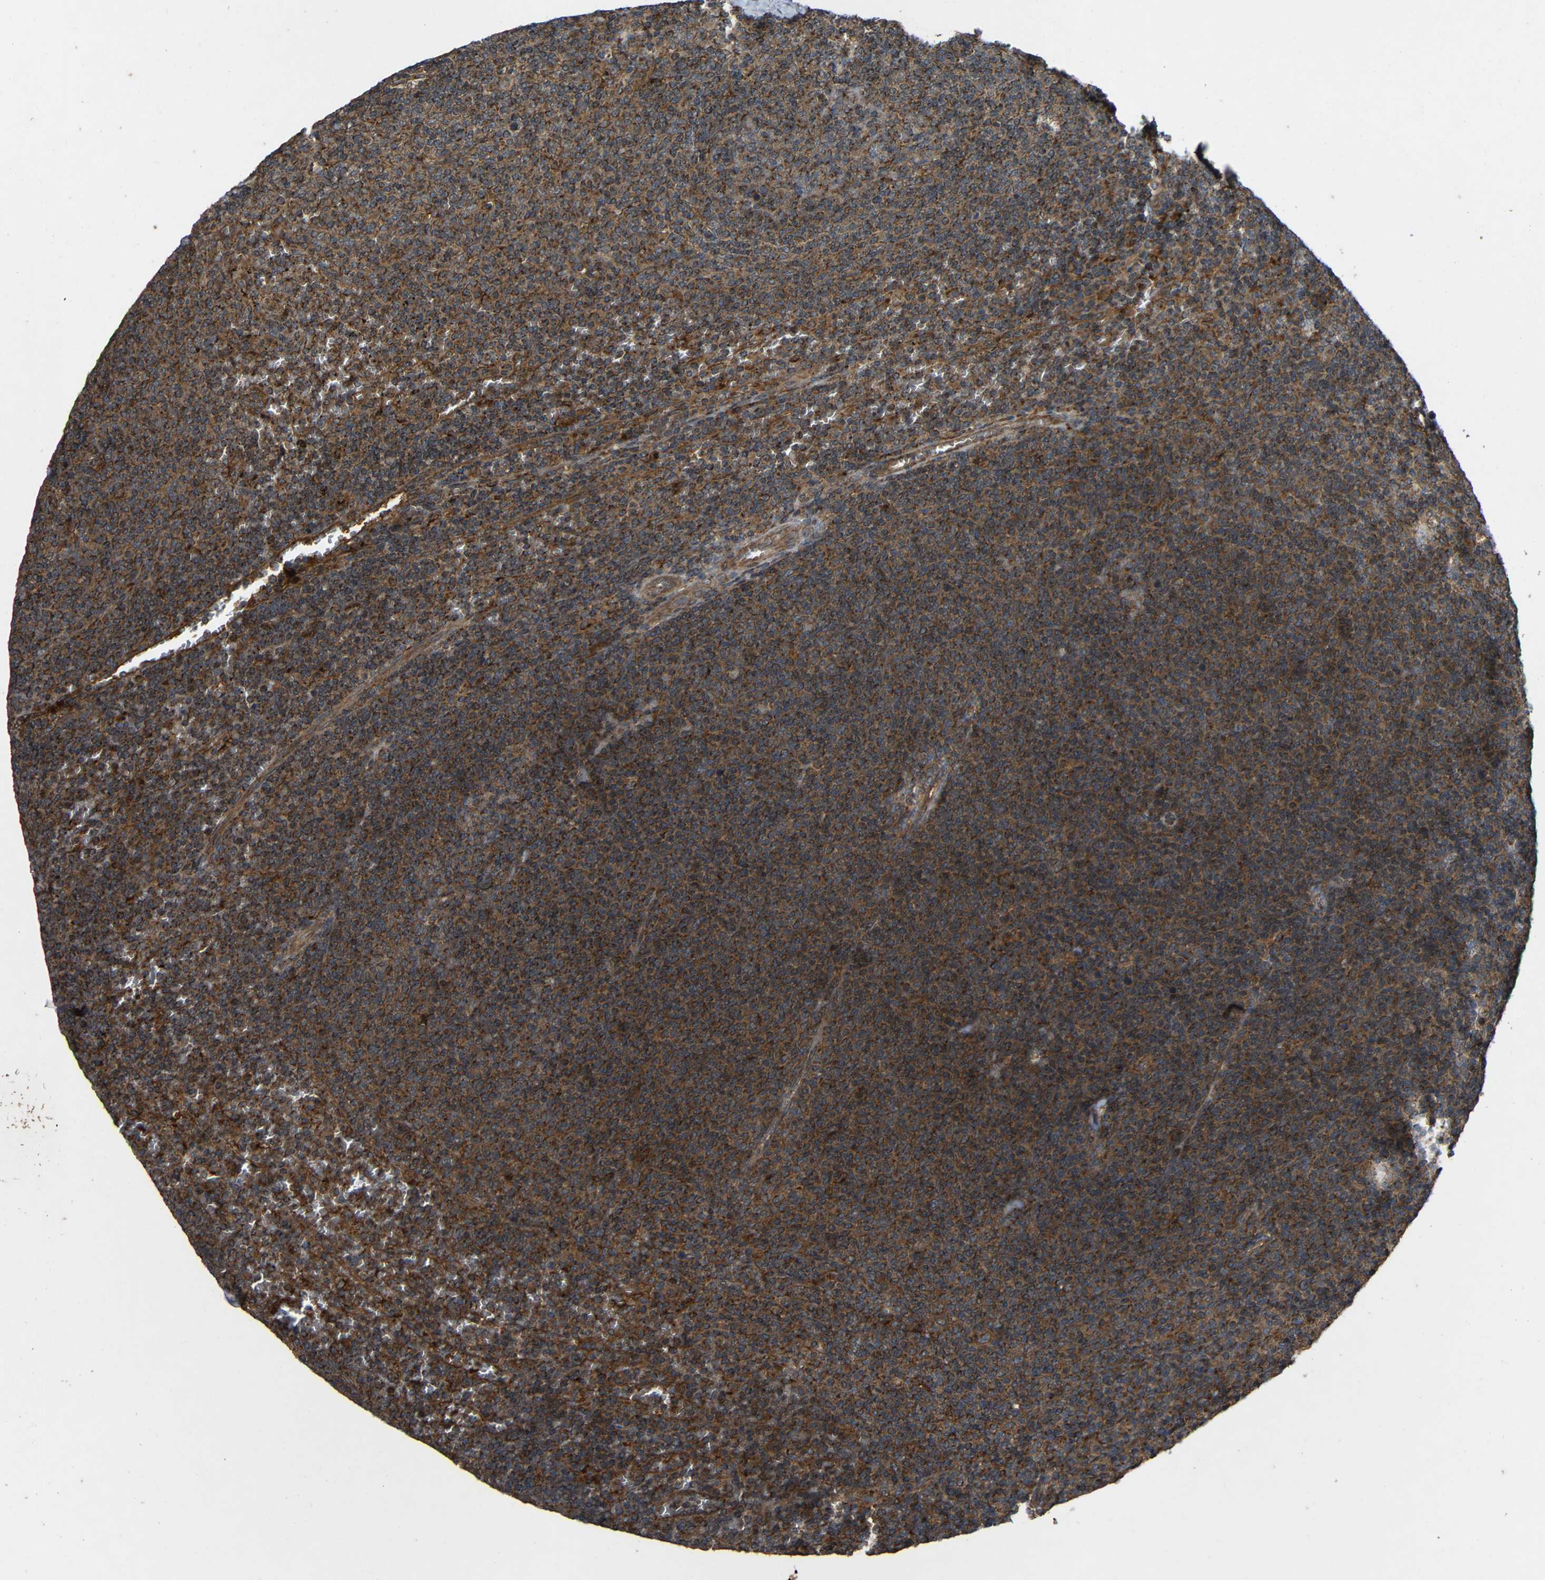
{"staining": {"intensity": "strong", "quantity": ">75%", "location": "cytoplasmic/membranous"}, "tissue": "lymphoma", "cell_type": "Tumor cells", "image_type": "cancer", "snomed": [{"axis": "morphology", "description": "Malignant lymphoma, non-Hodgkin's type, Low grade"}, {"axis": "topography", "description": "Spleen"}], "caption": "This histopathology image exhibits IHC staining of low-grade malignant lymphoma, non-Hodgkin's type, with high strong cytoplasmic/membranous staining in about >75% of tumor cells.", "gene": "C1GALT1", "patient": {"sex": "female", "age": 50}}